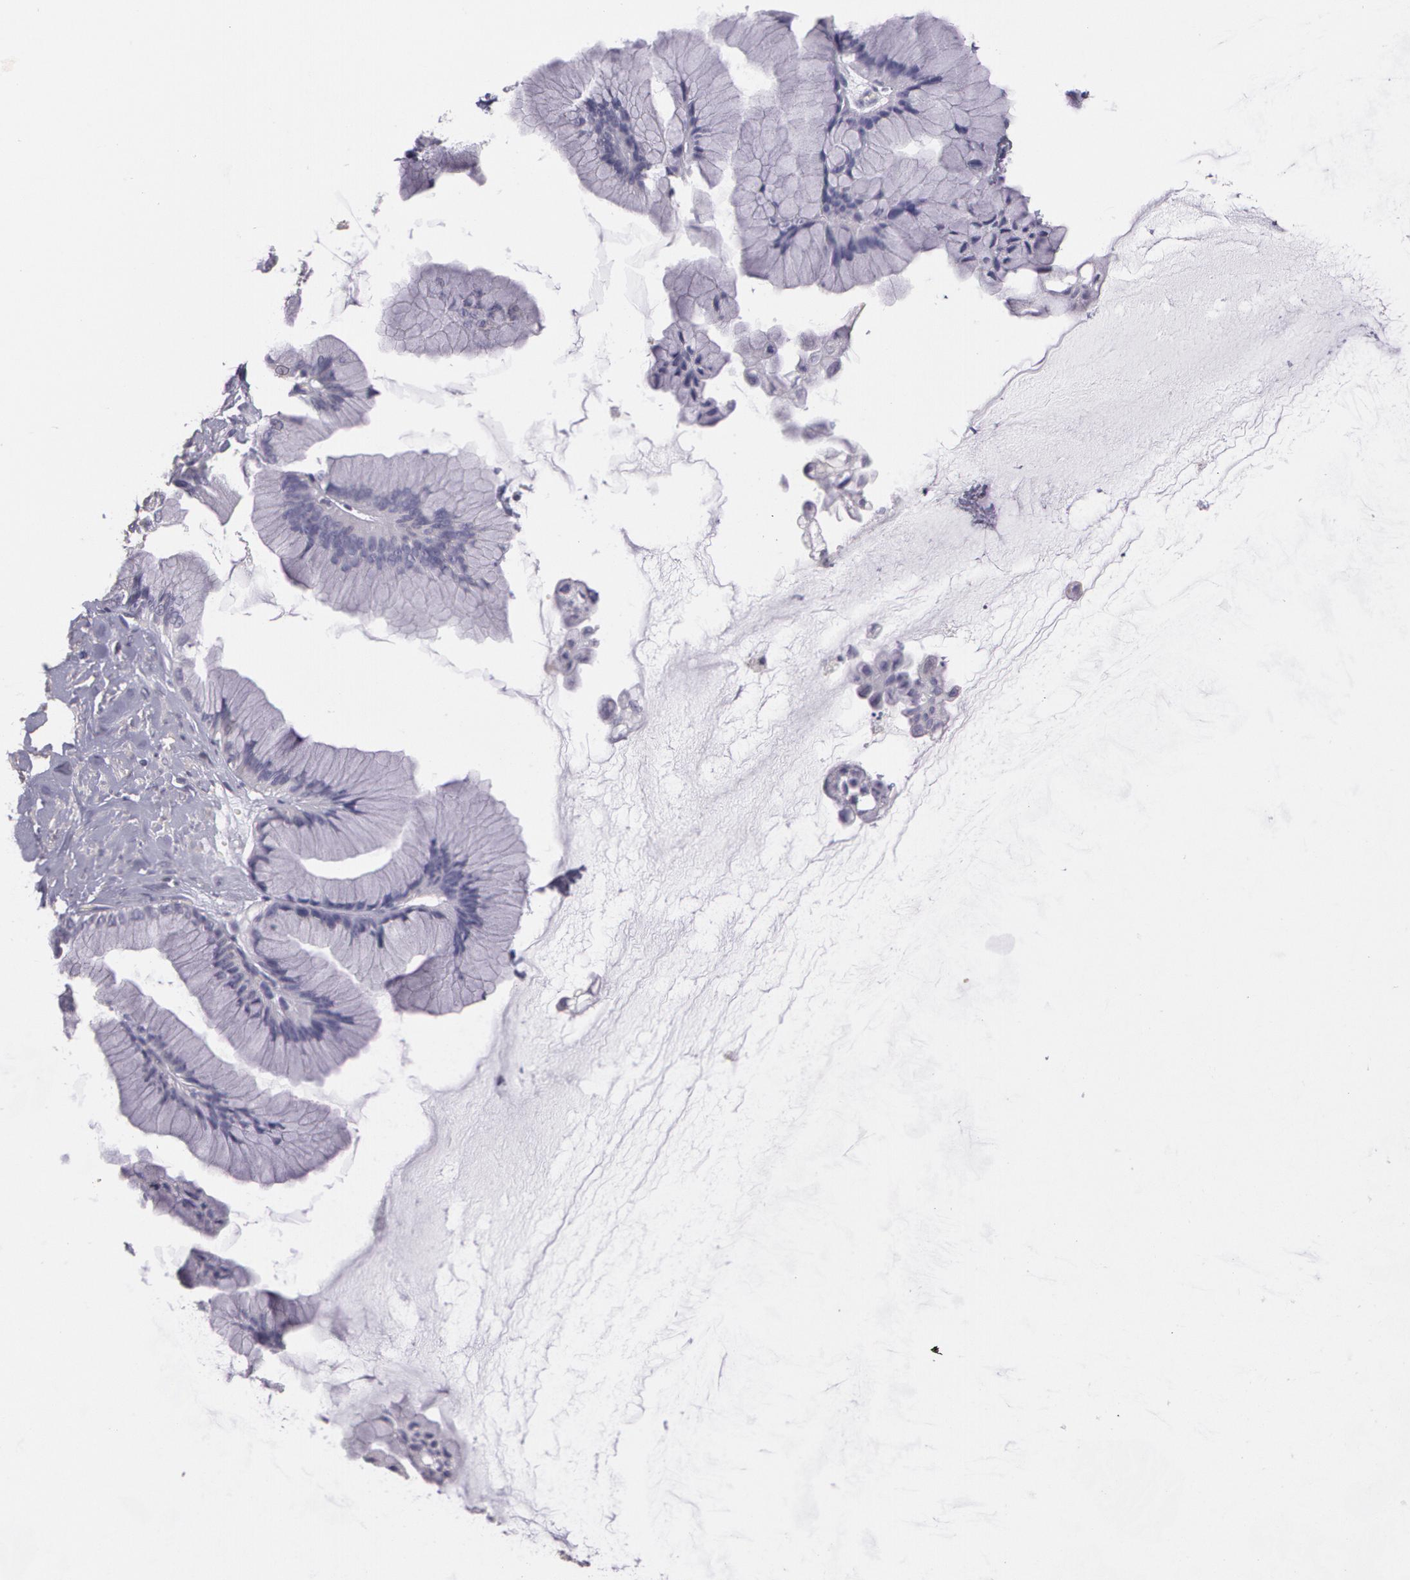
{"staining": {"intensity": "negative", "quantity": "none", "location": "none"}, "tissue": "ovarian cancer", "cell_type": "Tumor cells", "image_type": "cancer", "snomed": [{"axis": "morphology", "description": "Cystadenocarcinoma, mucinous, NOS"}, {"axis": "topography", "description": "Ovary"}], "caption": "Tumor cells show no significant protein positivity in ovarian cancer (mucinous cystadenocarcinoma).", "gene": "G2E3", "patient": {"sex": "female", "age": 41}}